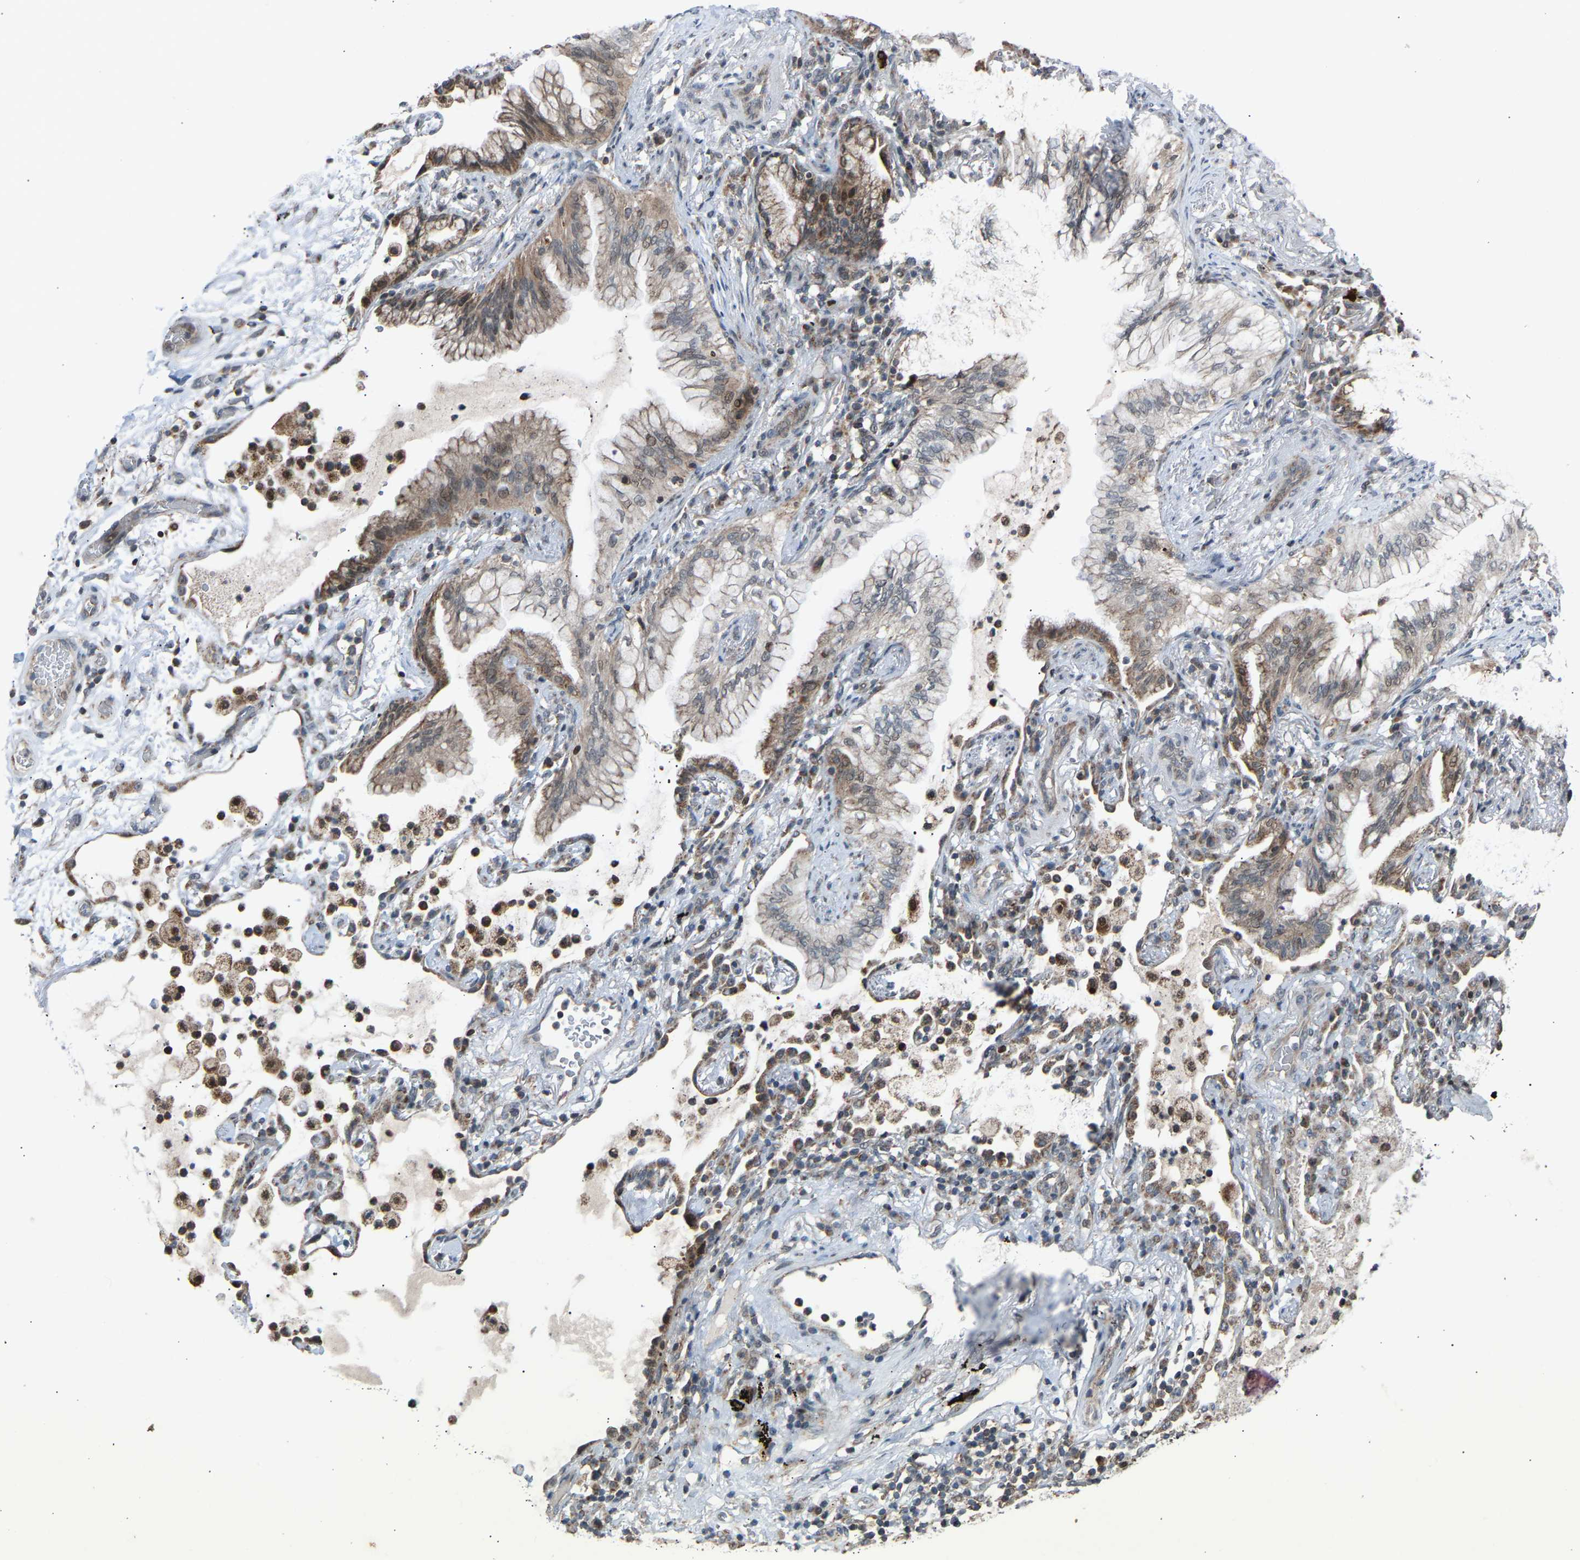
{"staining": {"intensity": "weak", "quantity": "25%-75%", "location": "cytoplasmic/membranous"}, "tissue": "lung cancer", "cell_type": "Tumor cells", "image_type": "cancer", "snomed": [{"axis": "morphology", "description": "Adenocarcinoma, NOS"}, {"axis": "topography", "description": "Lung"}], "caption": "Lung cancer stained with a protein marker exhibits weak staining in tumor cells.", "gene": "SLIRP", "patient": {"sex": "female", "age": 70}}